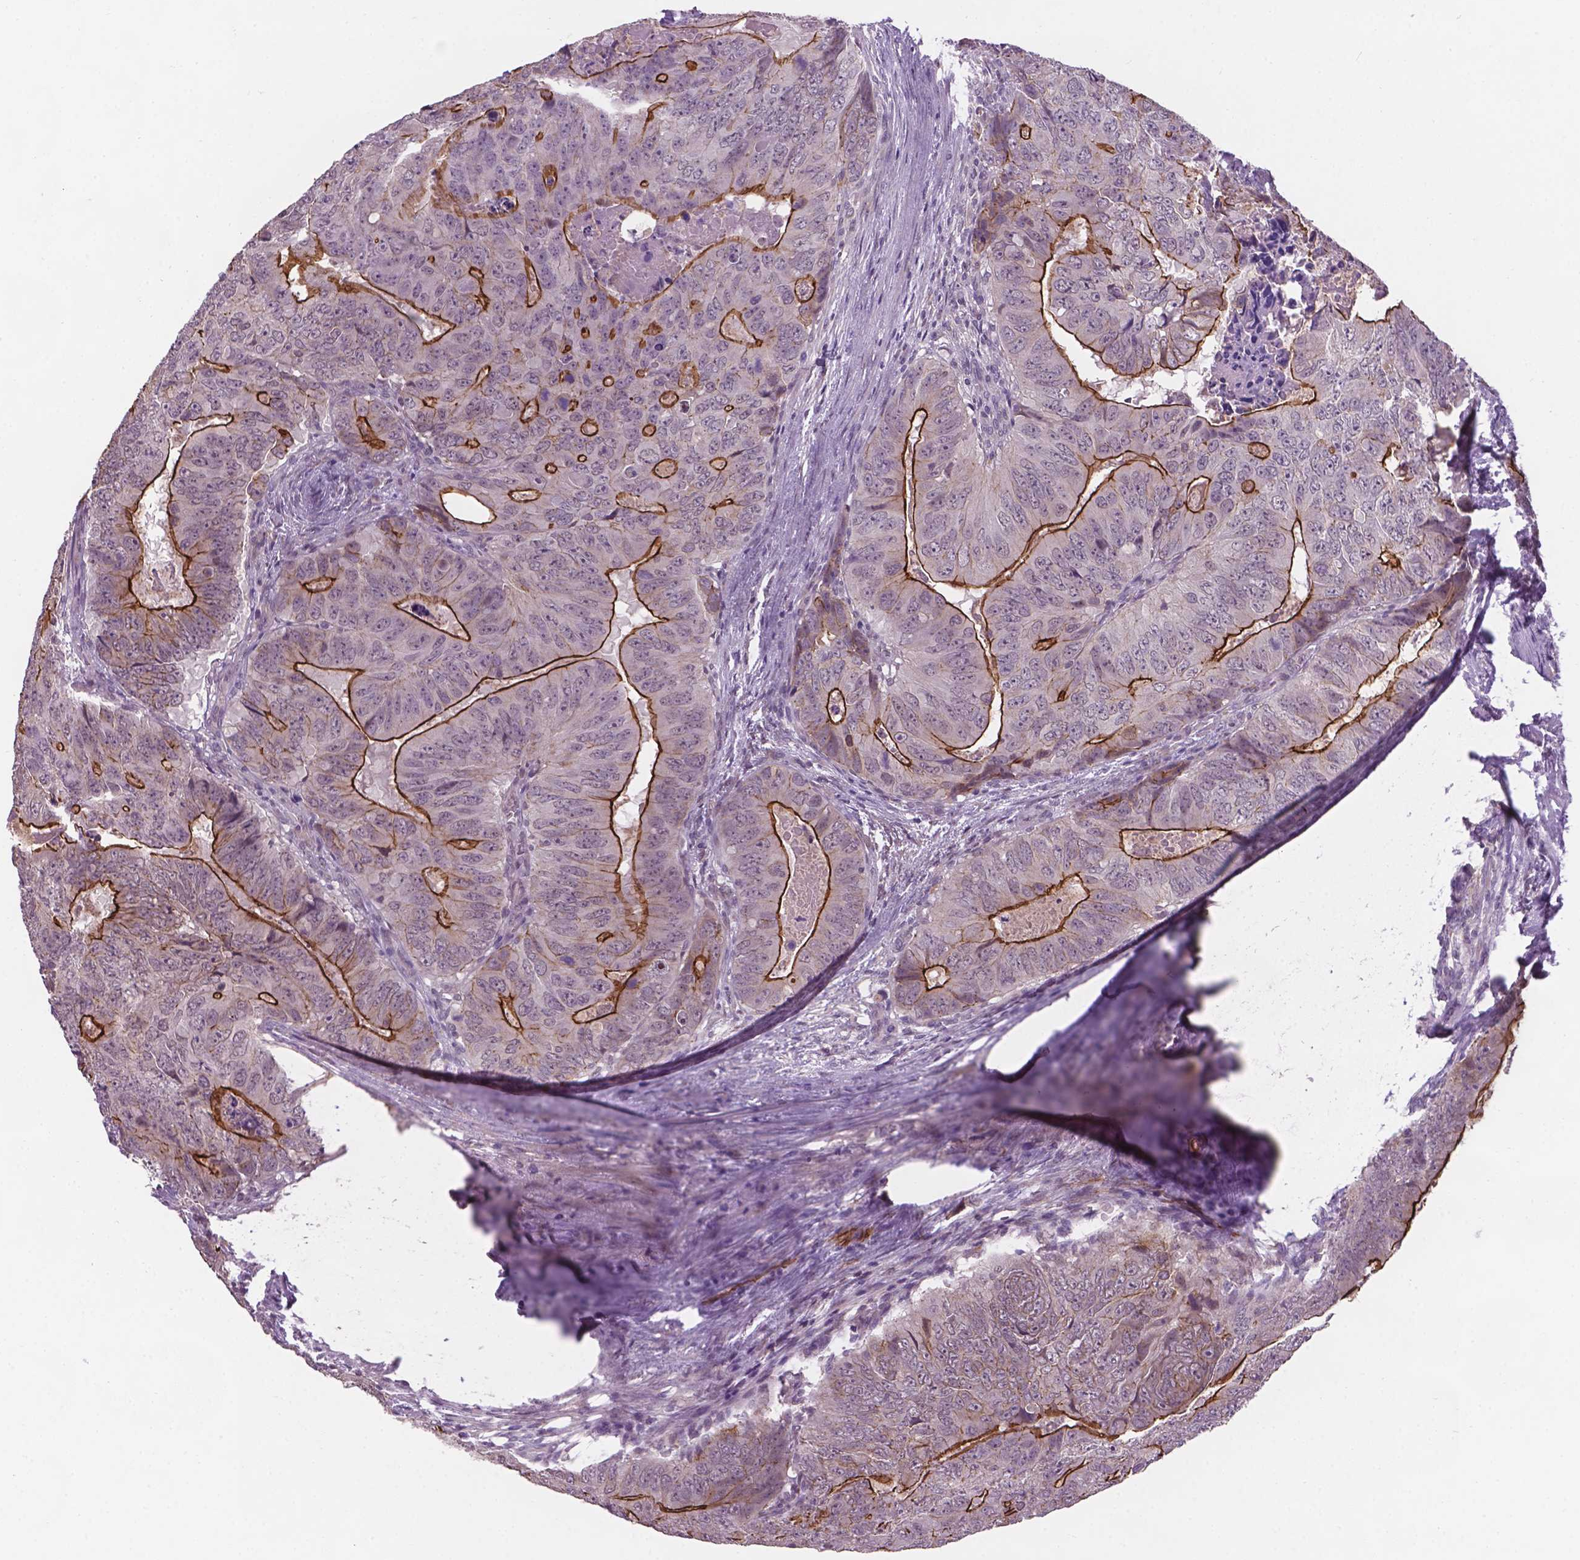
{"staining": {"intensity": "moderate", "quantity": "<25%", "location": "cytoplasmic/membranous"}, "tissue": "colorectal cancer", "cell_type": "Tumor cells", "image_type": "cancer", "snomed": [{"axis": "morphology", "description": "Adenocarcinoma, NOS"}, {"axis": "topography", "description": "Colon"}], "caption": "DAB immunohistochemical staining of human colorectal adenocarcinoma displays moderate cytoplasmic/membranous protein positivity in about <25% of tumor cells.", "gene": "GXYLT2", "patient": {"sex": "male", "age": 79}}